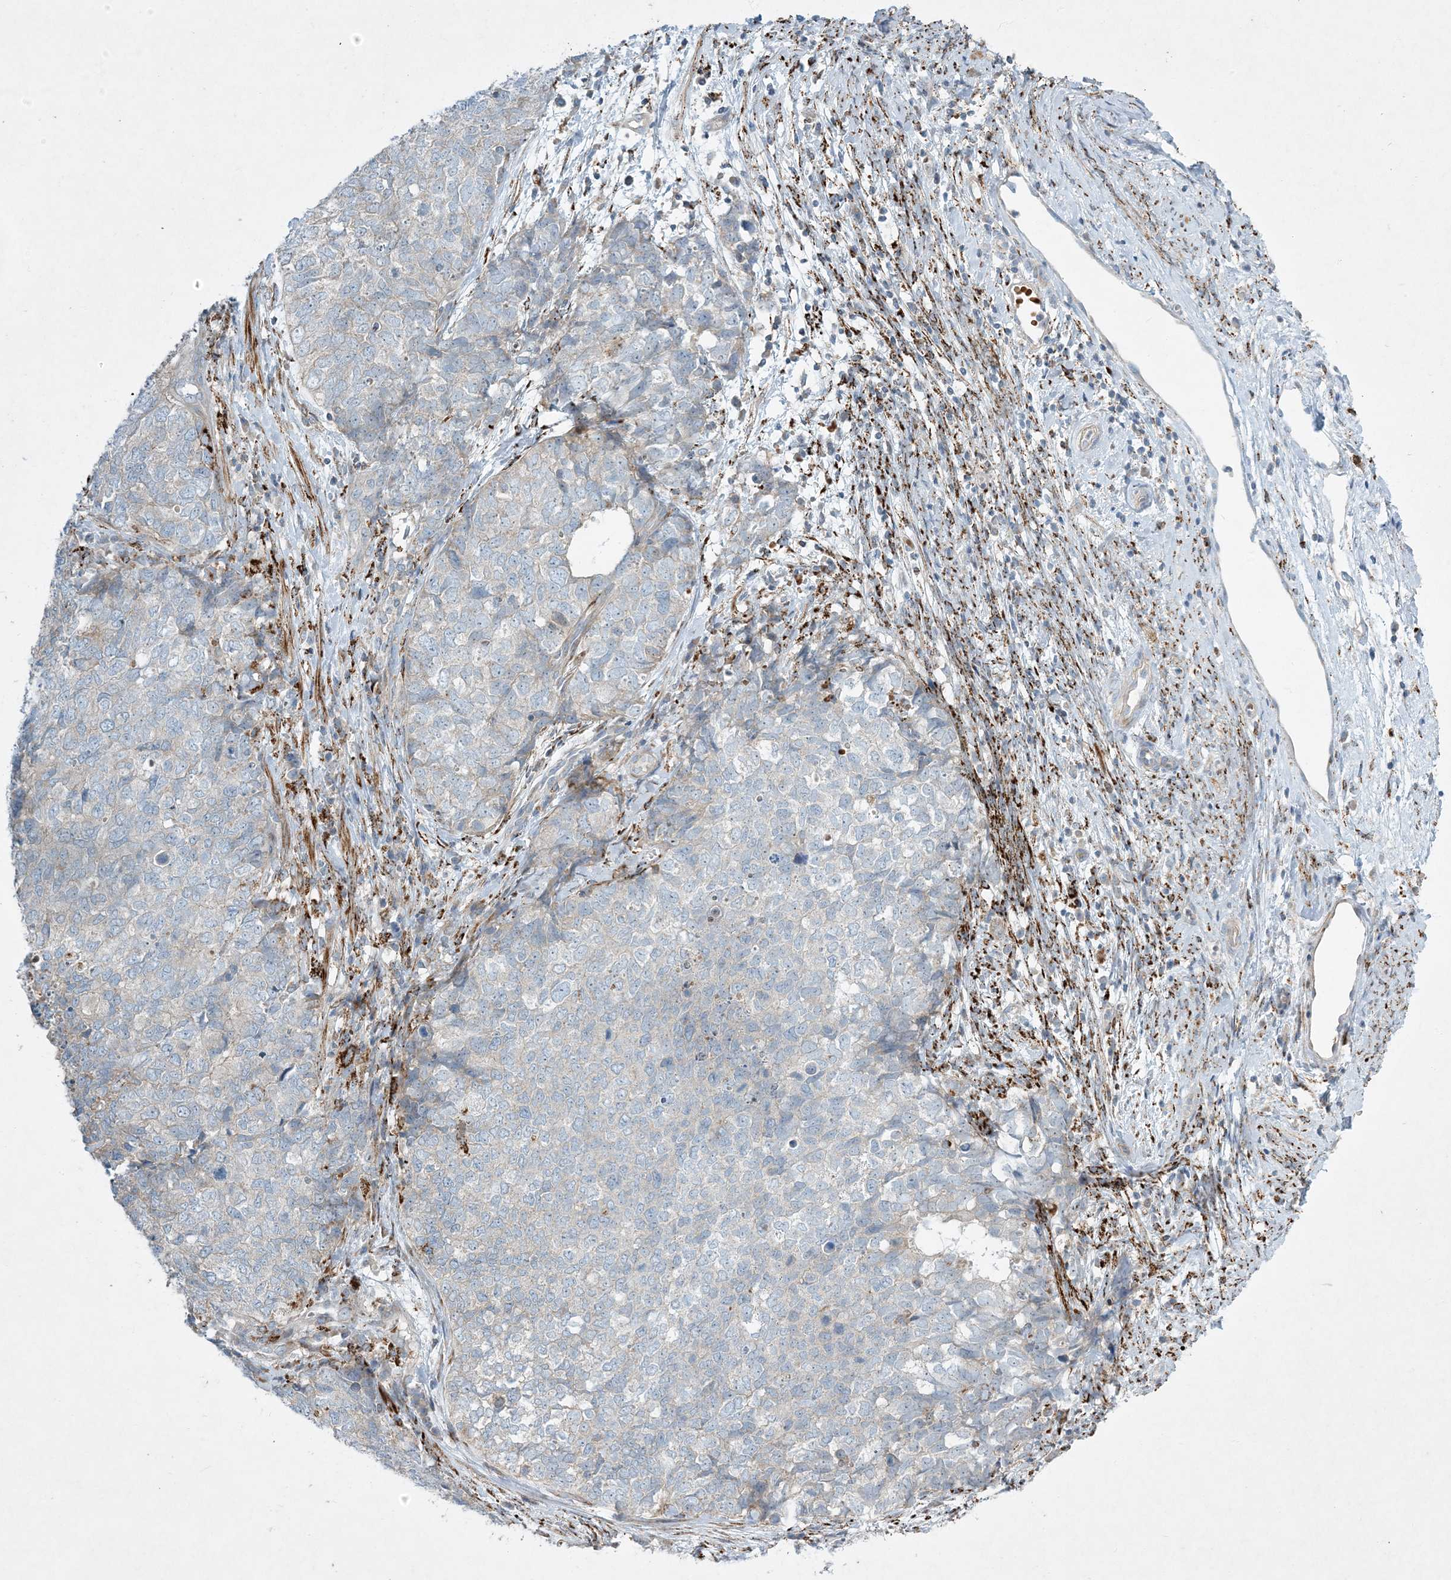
{"staining": {"intensity": "negative", "quantity": "none", "location": "none"}, "tissue": "cervical cancer", "cell_type": "Tumor cells", "image_type": "cancer", "snomed": [{"axis": "morphology", "description": "Squamous cell carcinoma, NOS"}, {"axis": "topography", "description": "Cervix"}], "caption": "Immunohistochemistry (IHC) image of human cervical cancer (squamous cell carcinoma) stained for a protein (brown), which reveals no expression in tumor cells.", "gene": "LTN1", "patient": {"sex": "female", "age": 63}}